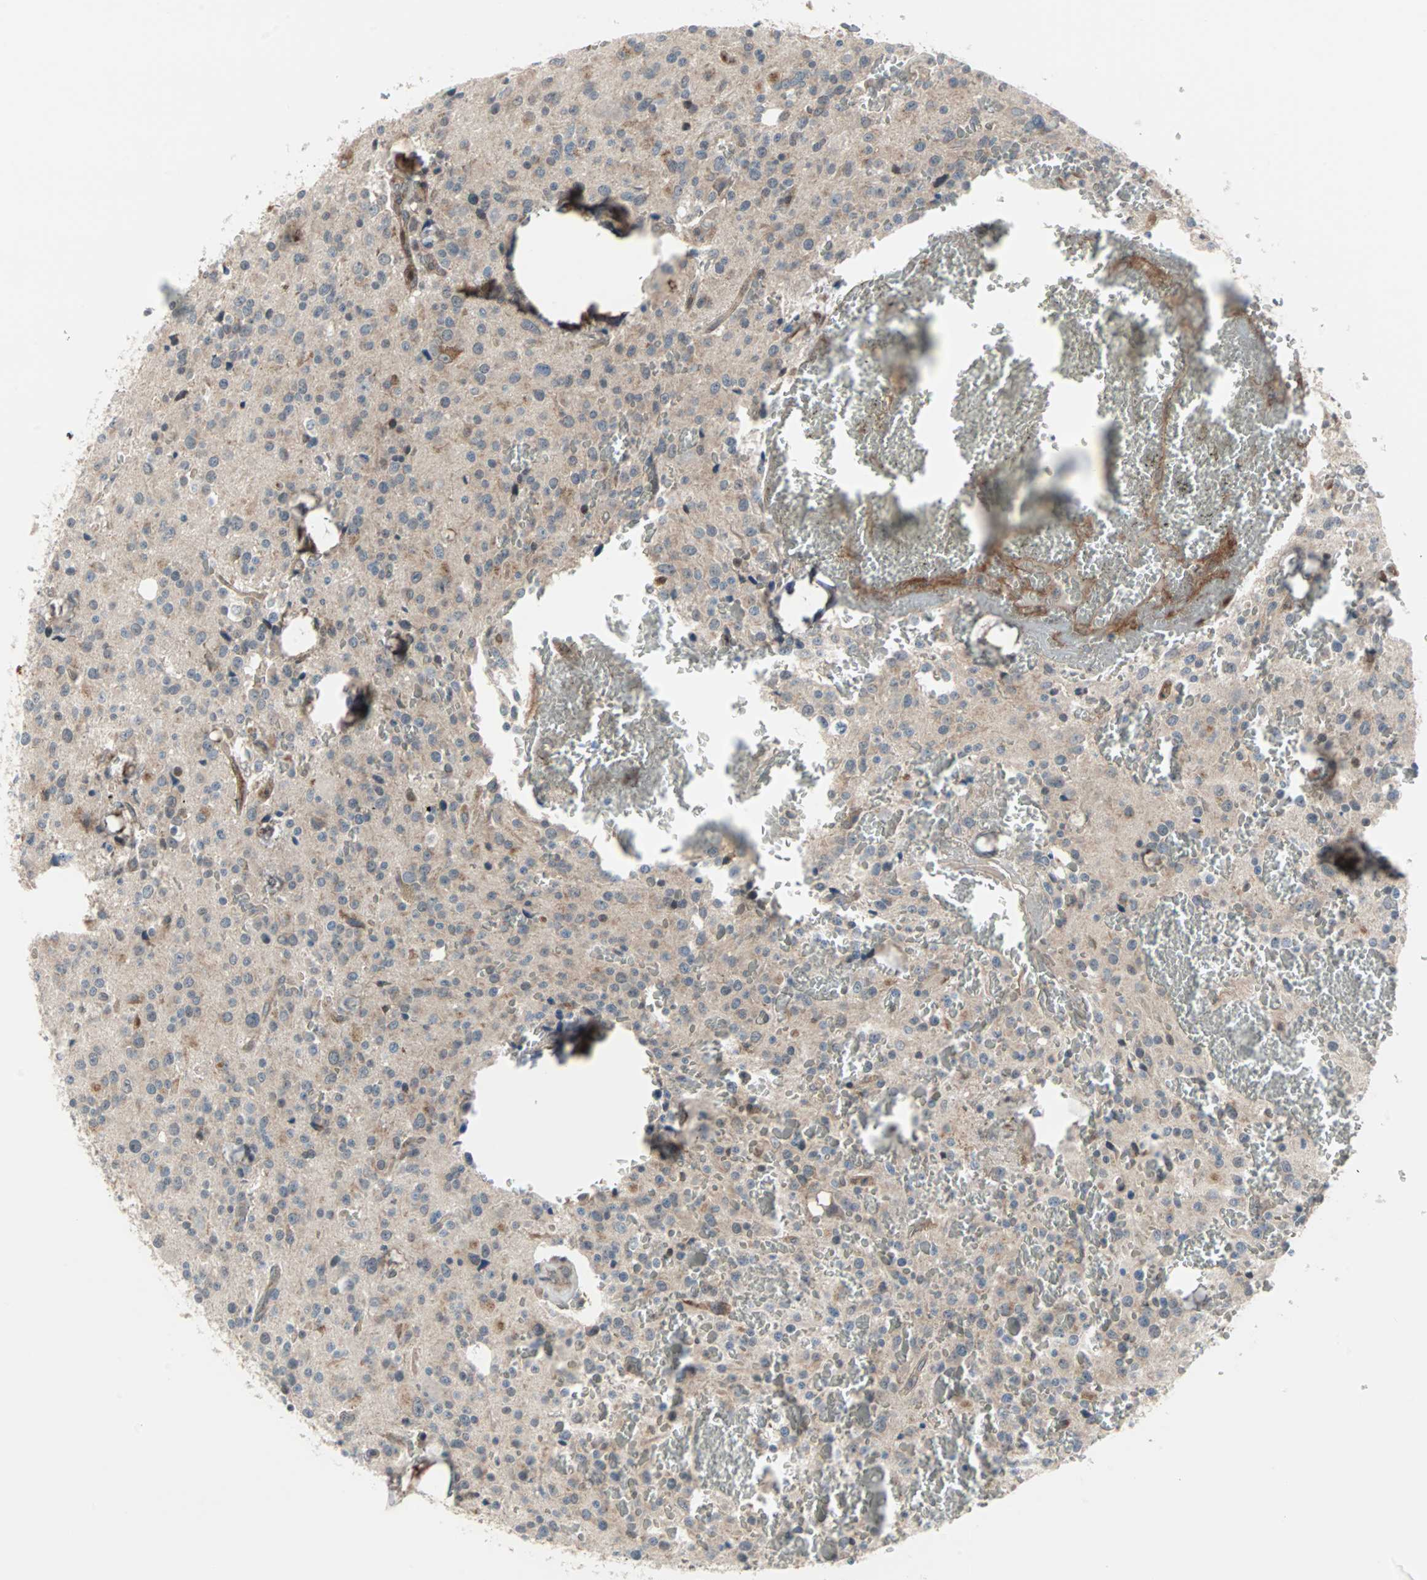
{"staining": {"intensity": "negative", "quantity": "none", "location": "none"}, "tissue": "glioma", "cell_type": "Tumor cells", "image_type": "cancer", "snomed": [{"axis": "morphology", "description": "Glioma, malignant, Low grade"}, {"axis": "topography", "description": "Brain"}], "caption": "An IHC photomicrograph of glioma is shown. There is no staining in tumor cells of glioma.", "gene": "CASP3", "patient": {"sex": "male", "age": 58}}